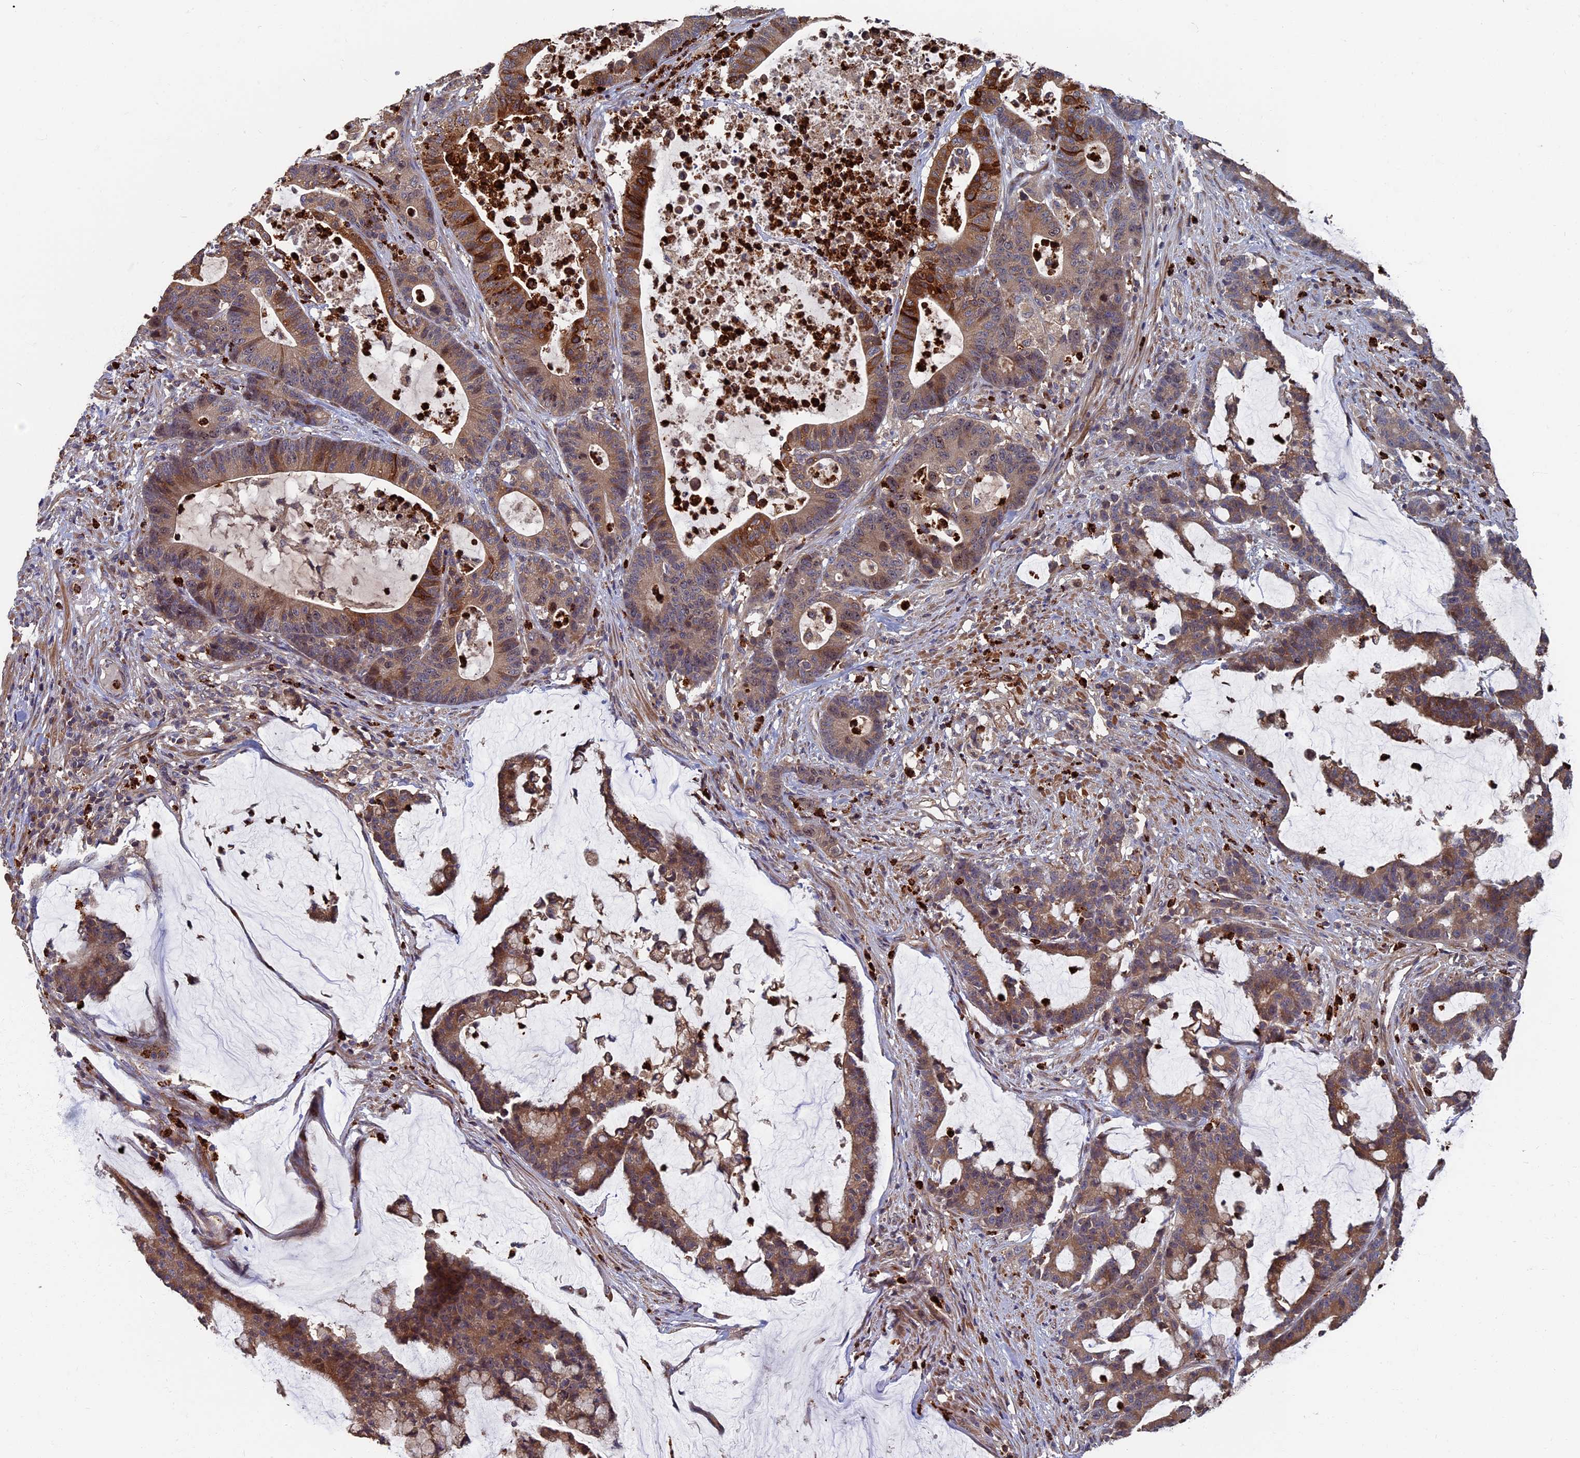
{"staining": {"intensity": "moderate", "quantity": ">75%", "location": "cytoplasmic/membranous"}, "tissue": "colorectal cancer", "cell_type": "Tumor cells", "image_type": "cancer", "snomed": [{"axis": "morphology", "description": "Adenocarcinoma, NOS"}, {"axis": "topography", "description": "Colon"}], "caption": "A brown stain labels moderate cytoplasmic/membranous staining of a protein in human colorectal cancer tumor cells.", "gene": "TNK2", "patient": {"sex": "female", "age": 84}}